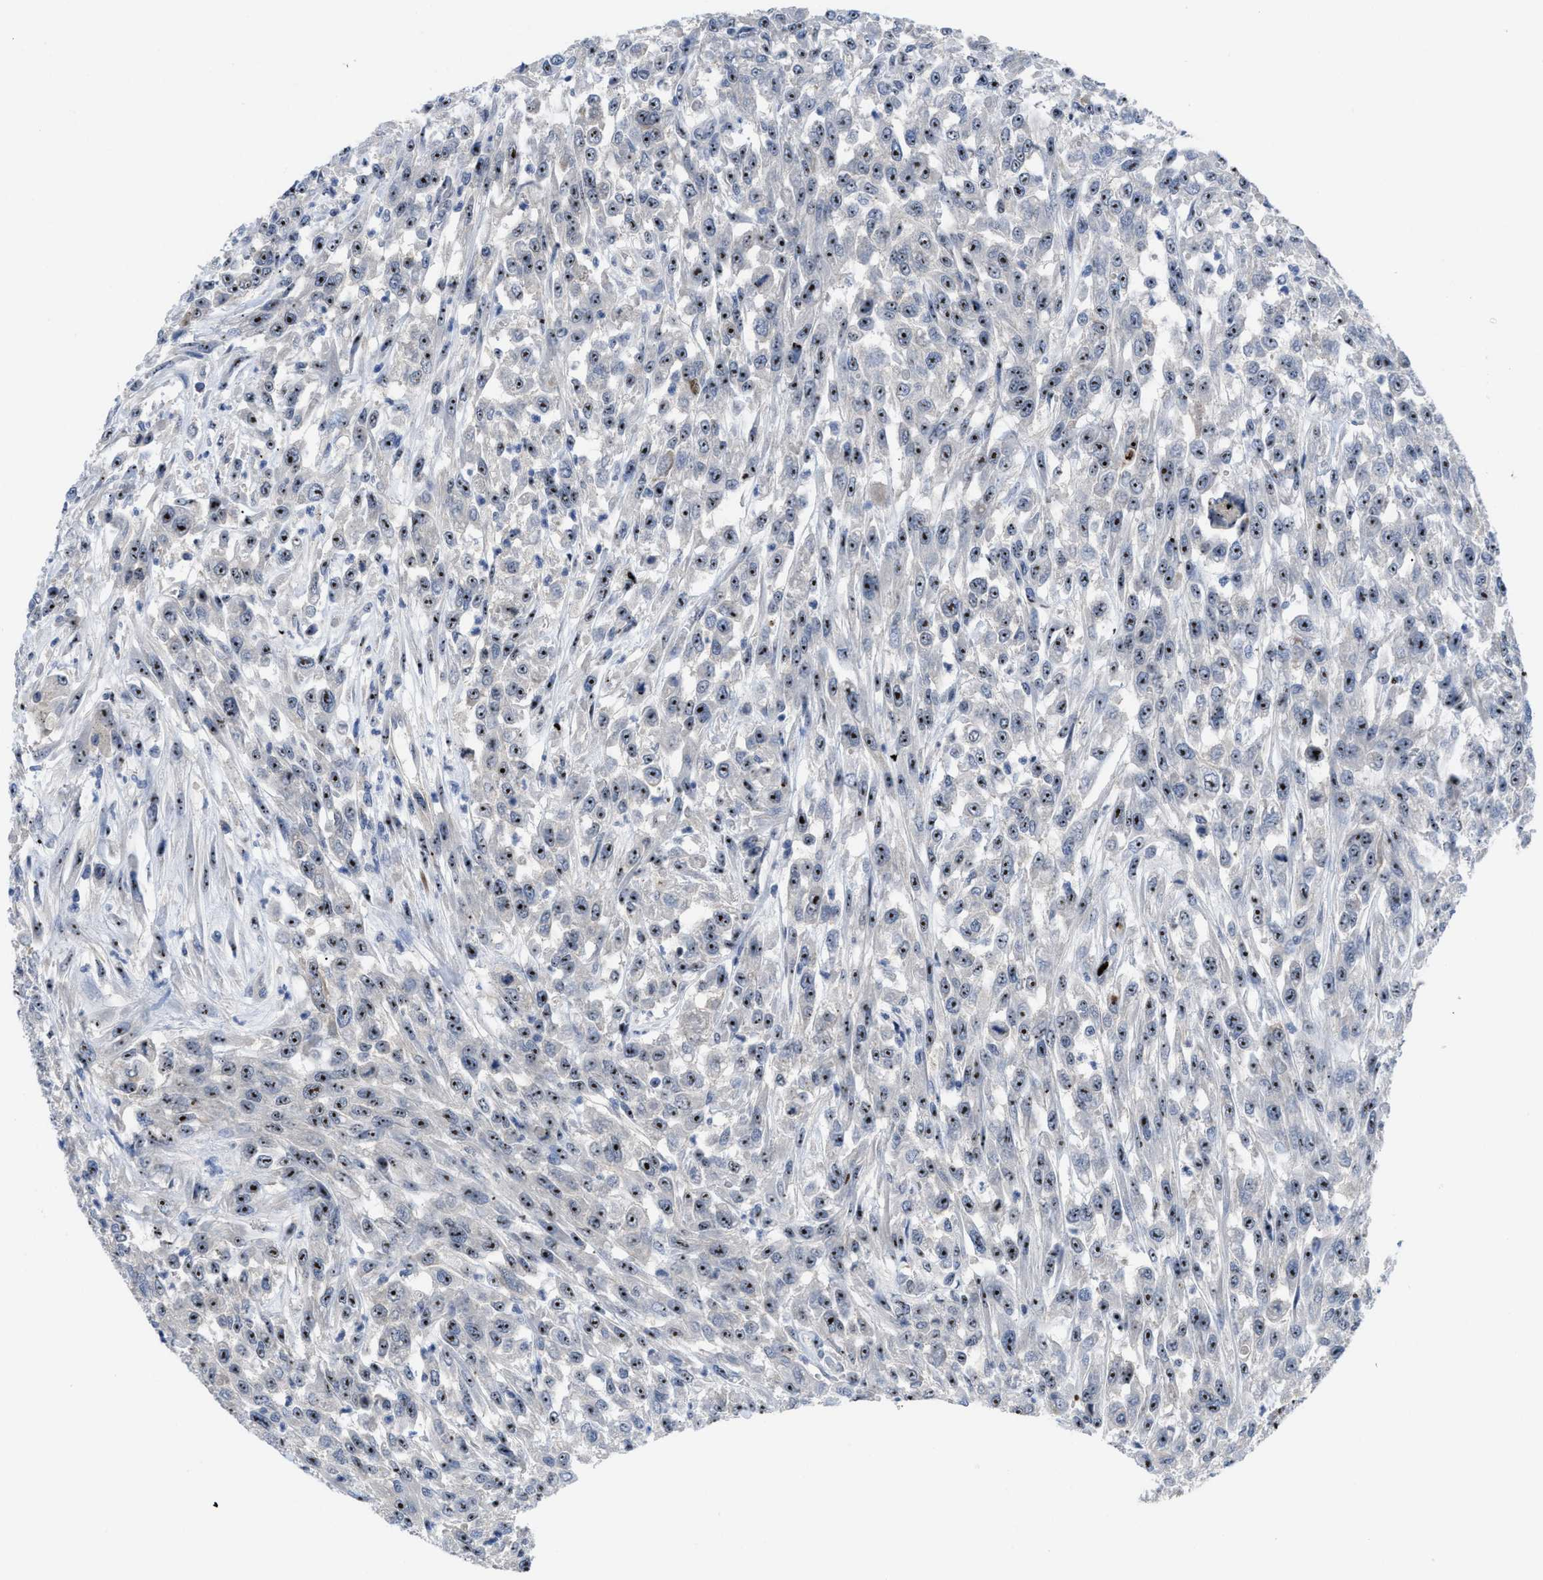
{"staining": {"intensity": "moderate", "quantity": ">75%", "location": "nuclear"}, "tissue": "urothelial cancer", "cell_type": "Tumor cells", "image_type": "cancer", "snomed": [{"axis": "morphology", "description": "Urothelial carcinoma, High grade"}, {"axis": "topography", "description": "Urinary bladder"}], "caption": "IHC of human urothelial cancer reveals medium levels of moderate nuclear staining in approximately >75% of tumor cells. (DAB IHC with brightfield microscopy, high magnification).", "gene": "NOP58", "patient": {"sex": "male", "age": 46}}